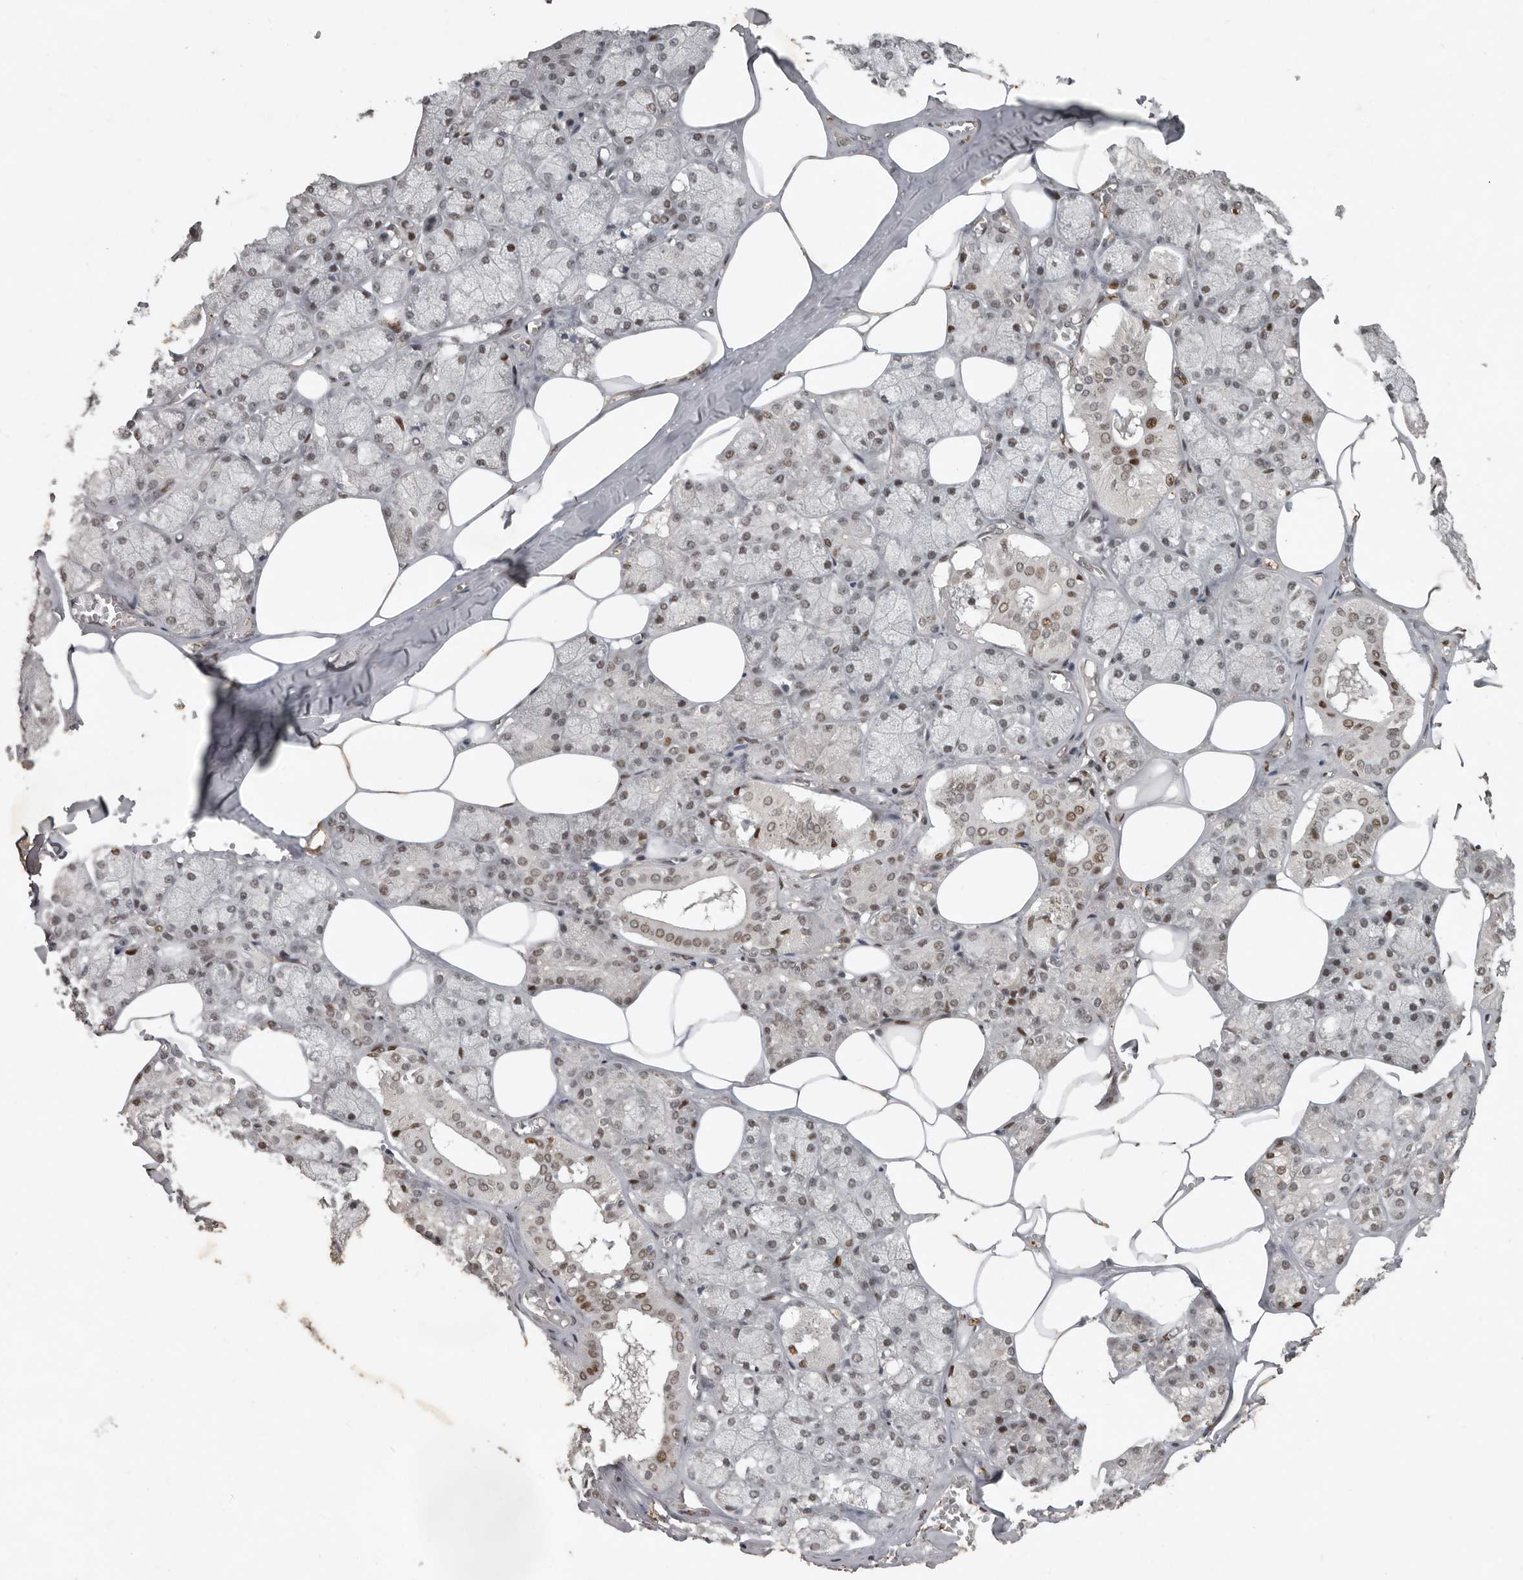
{"staining": {"intensity": "moderate", "quantity": "25%-75%", "location": "nuclear"}, "tissue": "salivary gland", "cell_type": "Glandular cells", "image_type": "normal", "snomed": [{"axis": "morphology", "description": "Normal tissue, NOS"}, {"axis": "topography", "description": "Salivary gland"}], "caption": "Glandular cells display moderate nuclear positivity in approximately 25%-75% of cells in benign salivary gland.", "gene": "CDC27", "patient": {"sex": "male", "age": 62}}